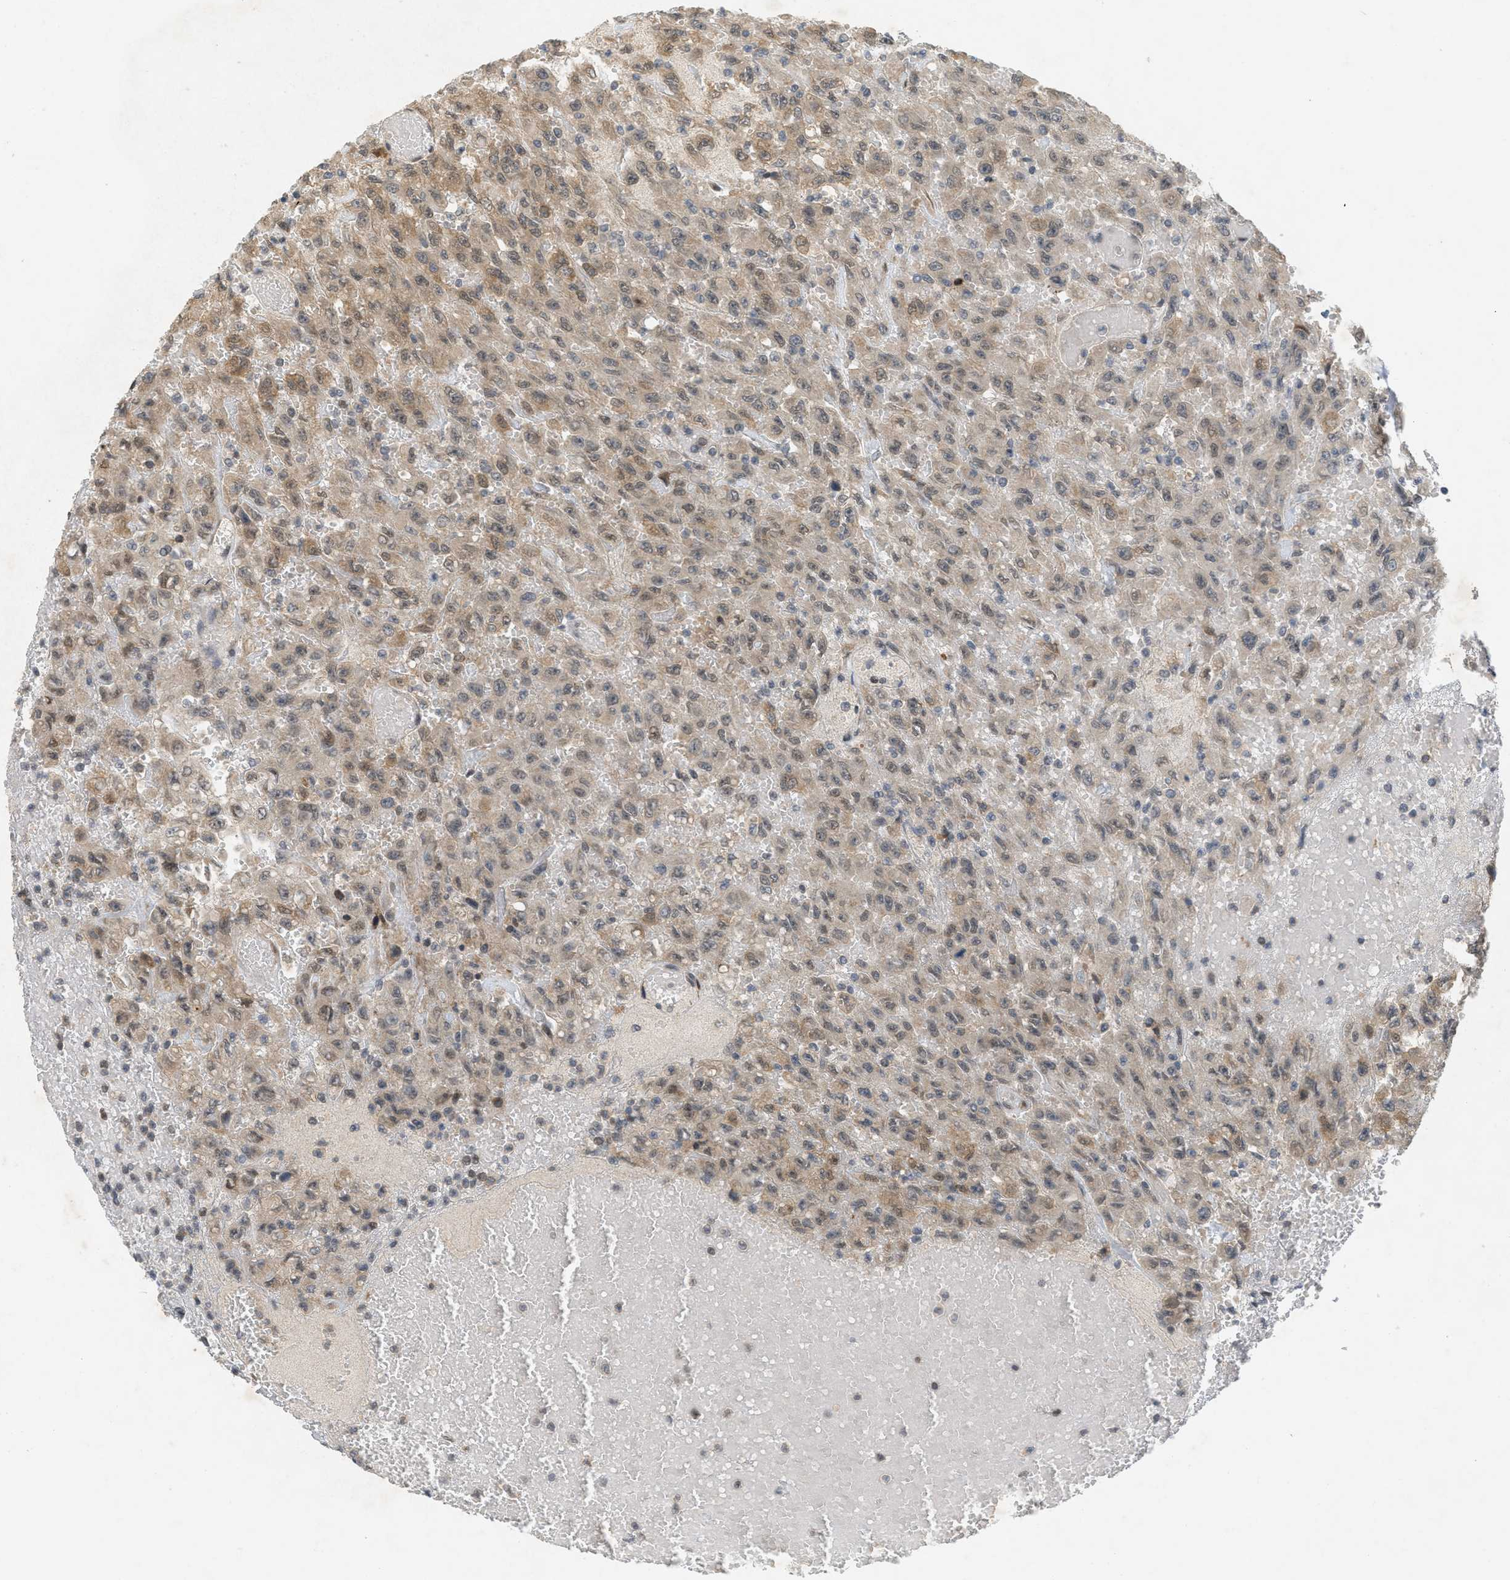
{"staining": {"intensity": "moderate", "quantity": "25%-75%", "location": "cytoplasmic/membranous,nuclear"}, "tissue": "urothelial cancer", "cell_type": "Tumor cells", "image_type": "cancer", "snomed": [{"axis": "morphology", "description": "Urothelial carcinoma, High grade"}, {"axis": "topography", "description": "Urinary bladder"}], "caption": "Urothelial cancer stained for a protein reveals moderate cytoplasmic/membranous and nuclear positivity in tumor cells.", "gene": "PRKD1", "patient": {"sex": "male", "age": 46}}